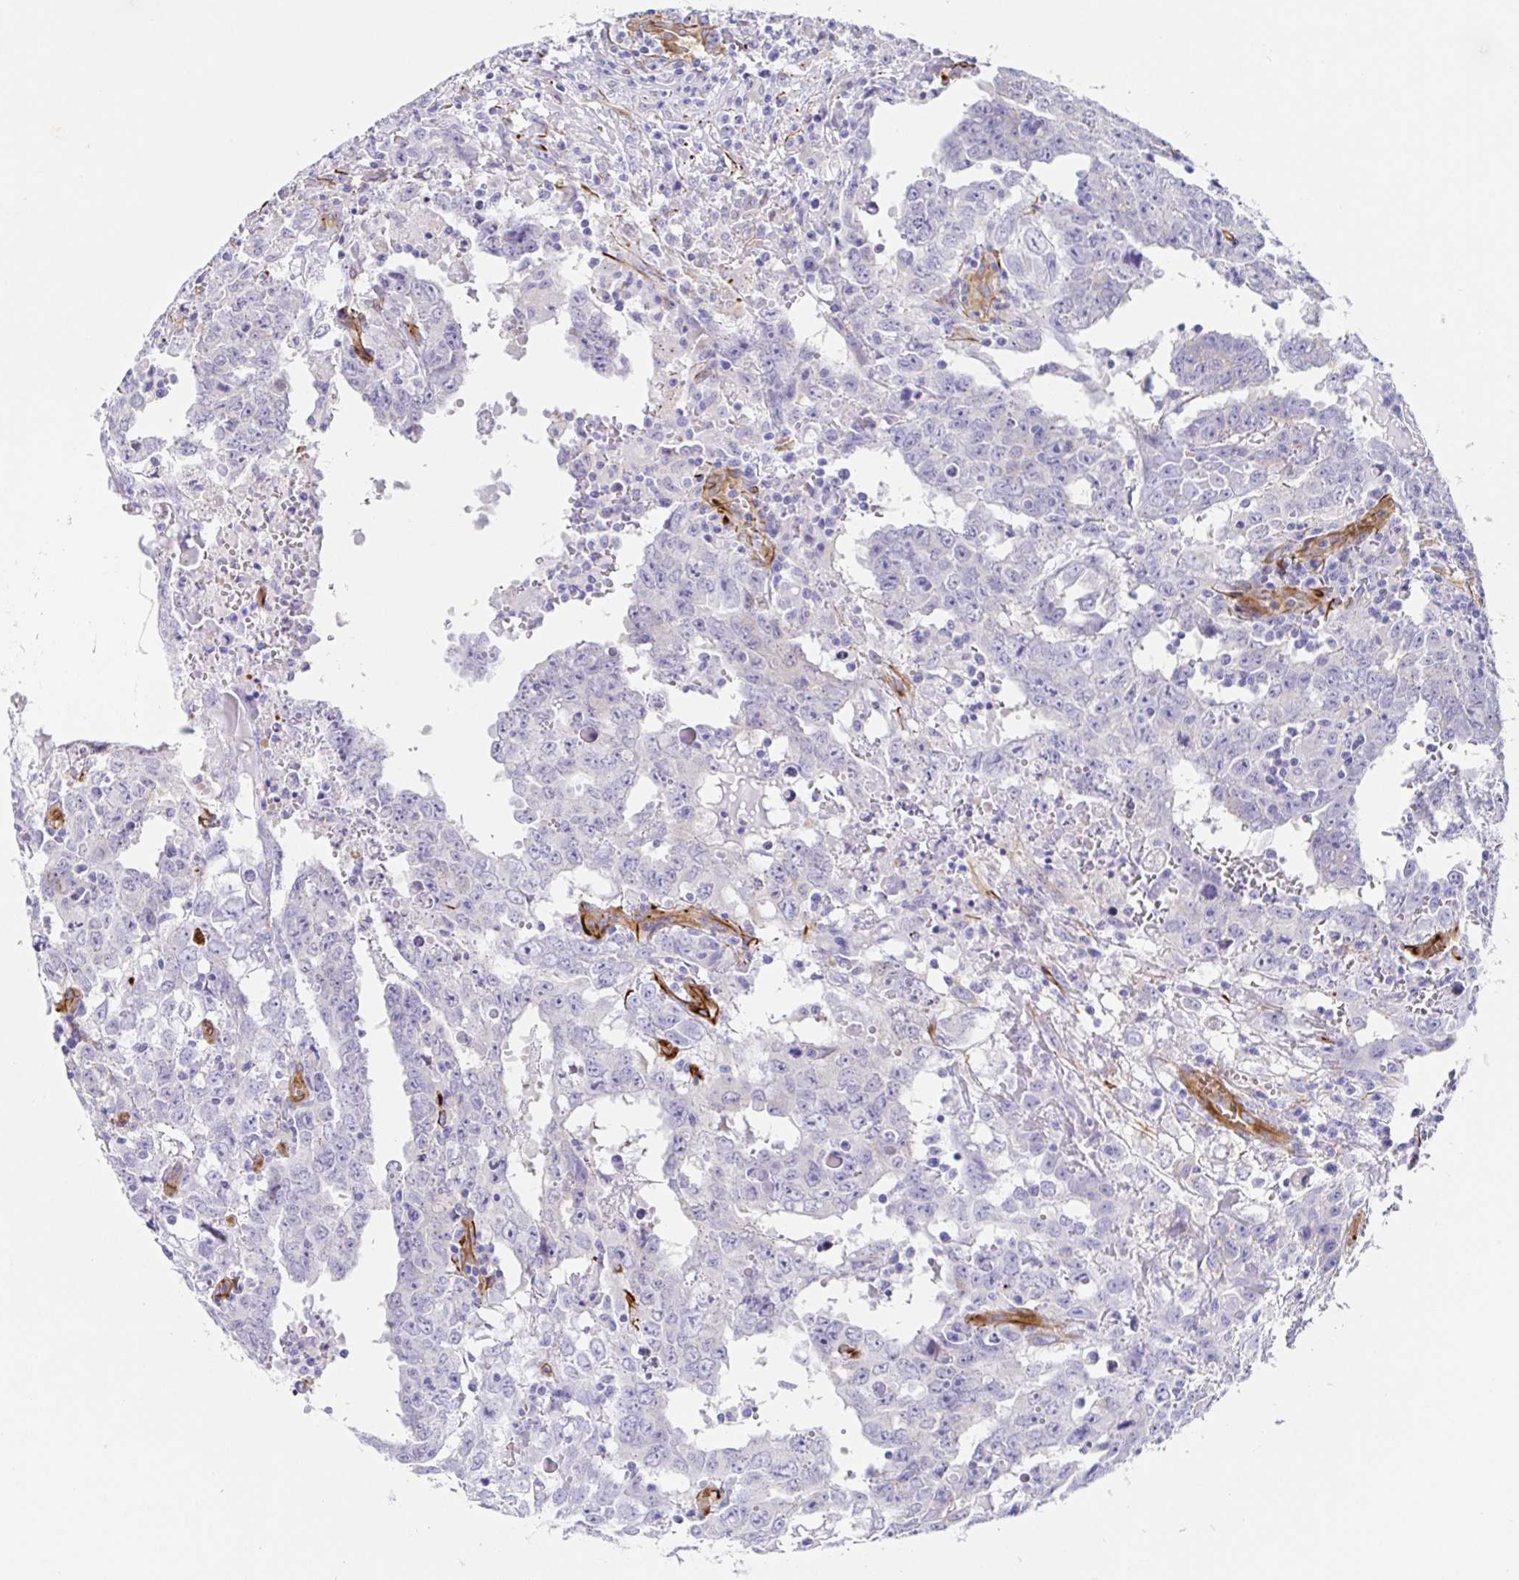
{"staining": {"intensity": "negative", "quantity": "none", "location": "none"}, "tissue": "testis cancer", "cell_type": "Tumor cells", "image_type": "cancer", "snomed": [{"axis": "morphology", "description": "Carcinoma, Embryonal, NOS"}, {"axis": "topography", "description": "Testis"}], "caption": "This is an immunohistochemistry (IHC) histopathology image of embryonal carcinoma (testis). There is no expression in tumor cells.", "gene": "DOCK1", "patient": {"sex": "male", "age": 22}}